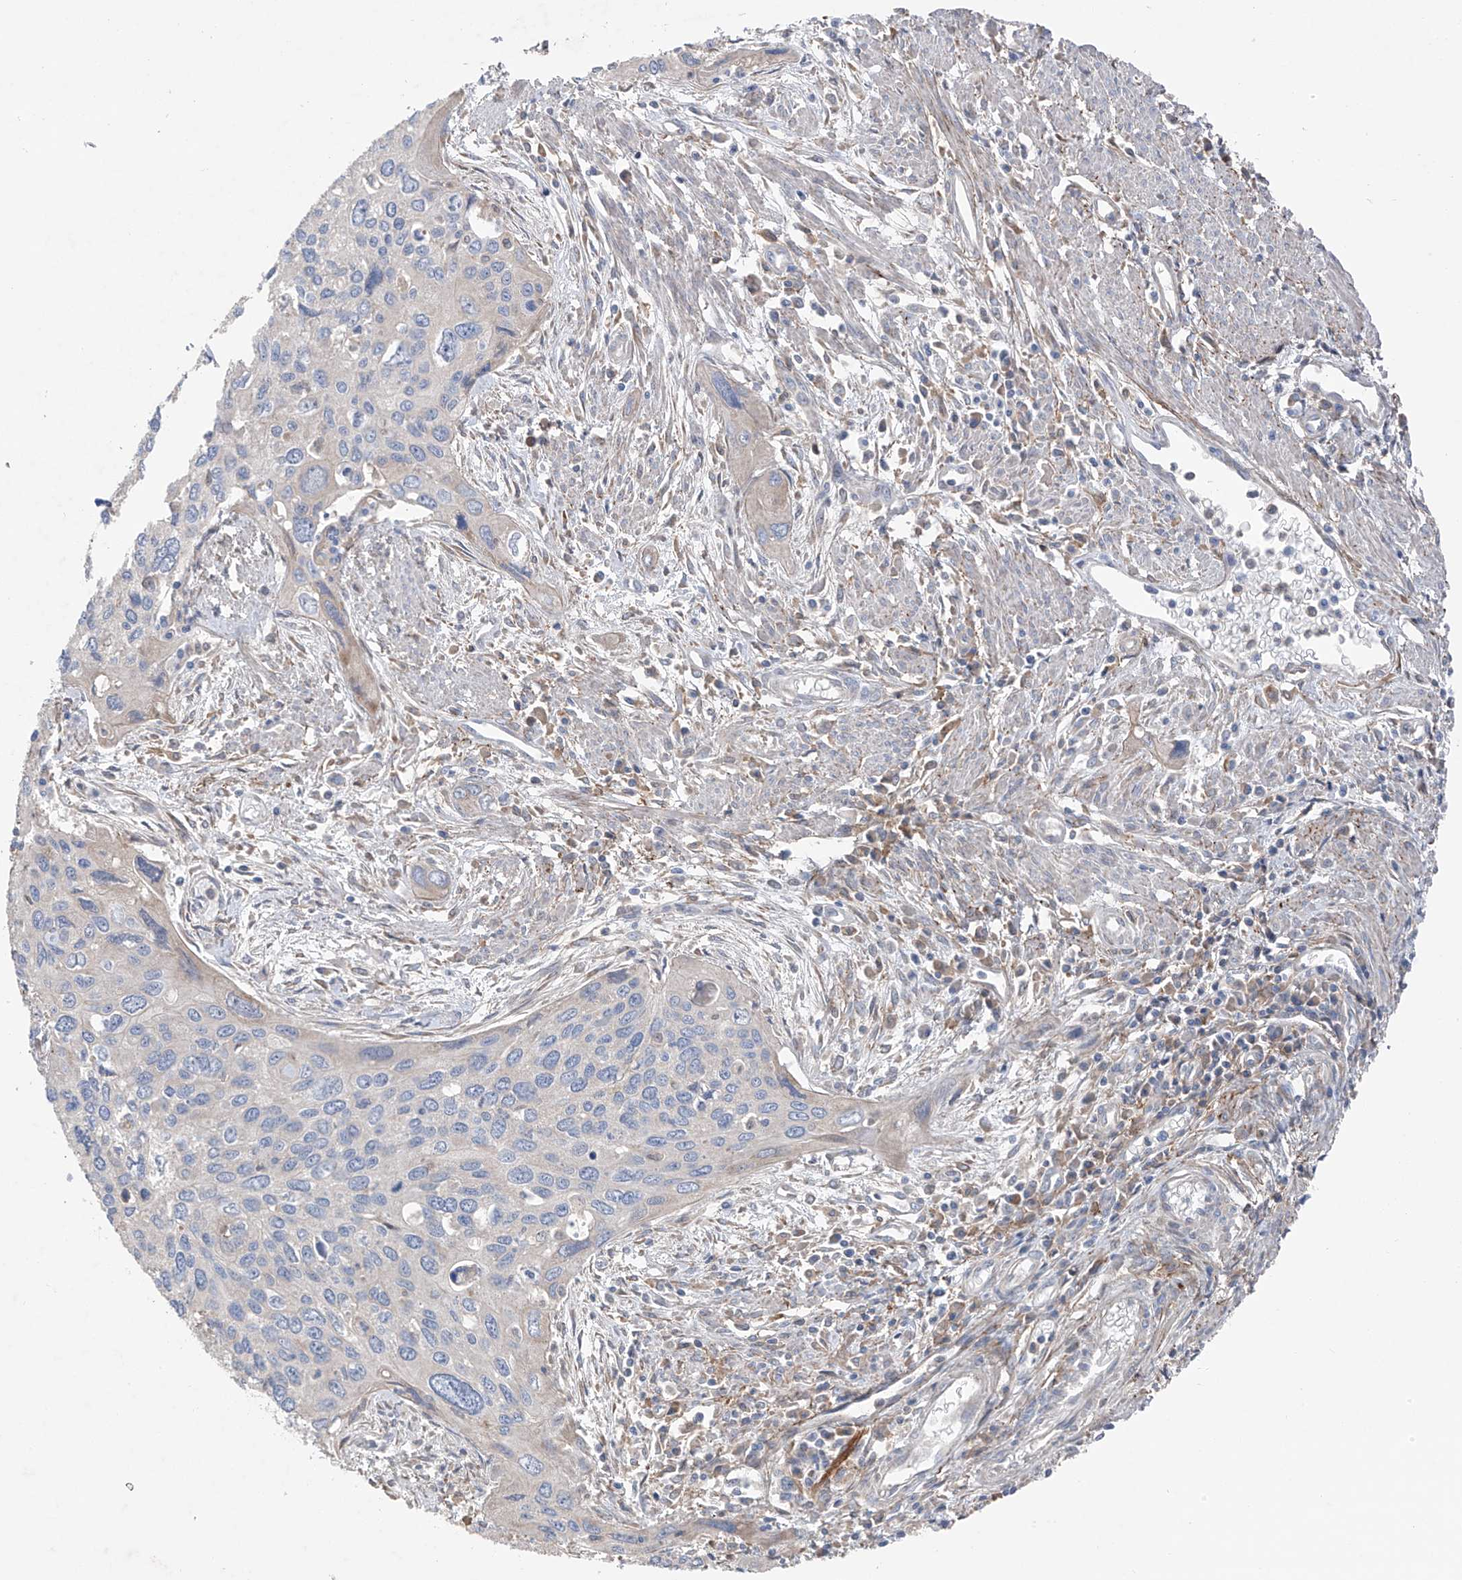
{"staining": {"intensity": "negative", "quantity": "none", "location": "none"}, "tissue": "cervical cancer", "cell_type": "Tumor cells", "image_type": "cancer", "snomed": [{"axis": "morphology", "description": "Squamous cell carcinoma, NOS"}, {"axis": "topography", "description": "Cervix"}], "caption": "This micrograph is of cervical cancer (squamous cell carcinoma) stained with immunohistochemistry to label a protein in brown with the nuclei are counter-stained blue. There is no expression in tumor cells. The staining is performed using DAB (3,3'-diaminobenzidine) brown chromogen with nuclei counter-stained in using hematoxylin.", "gene": "GALNTL6", "patient": {"sex": "female", "age": 55}}